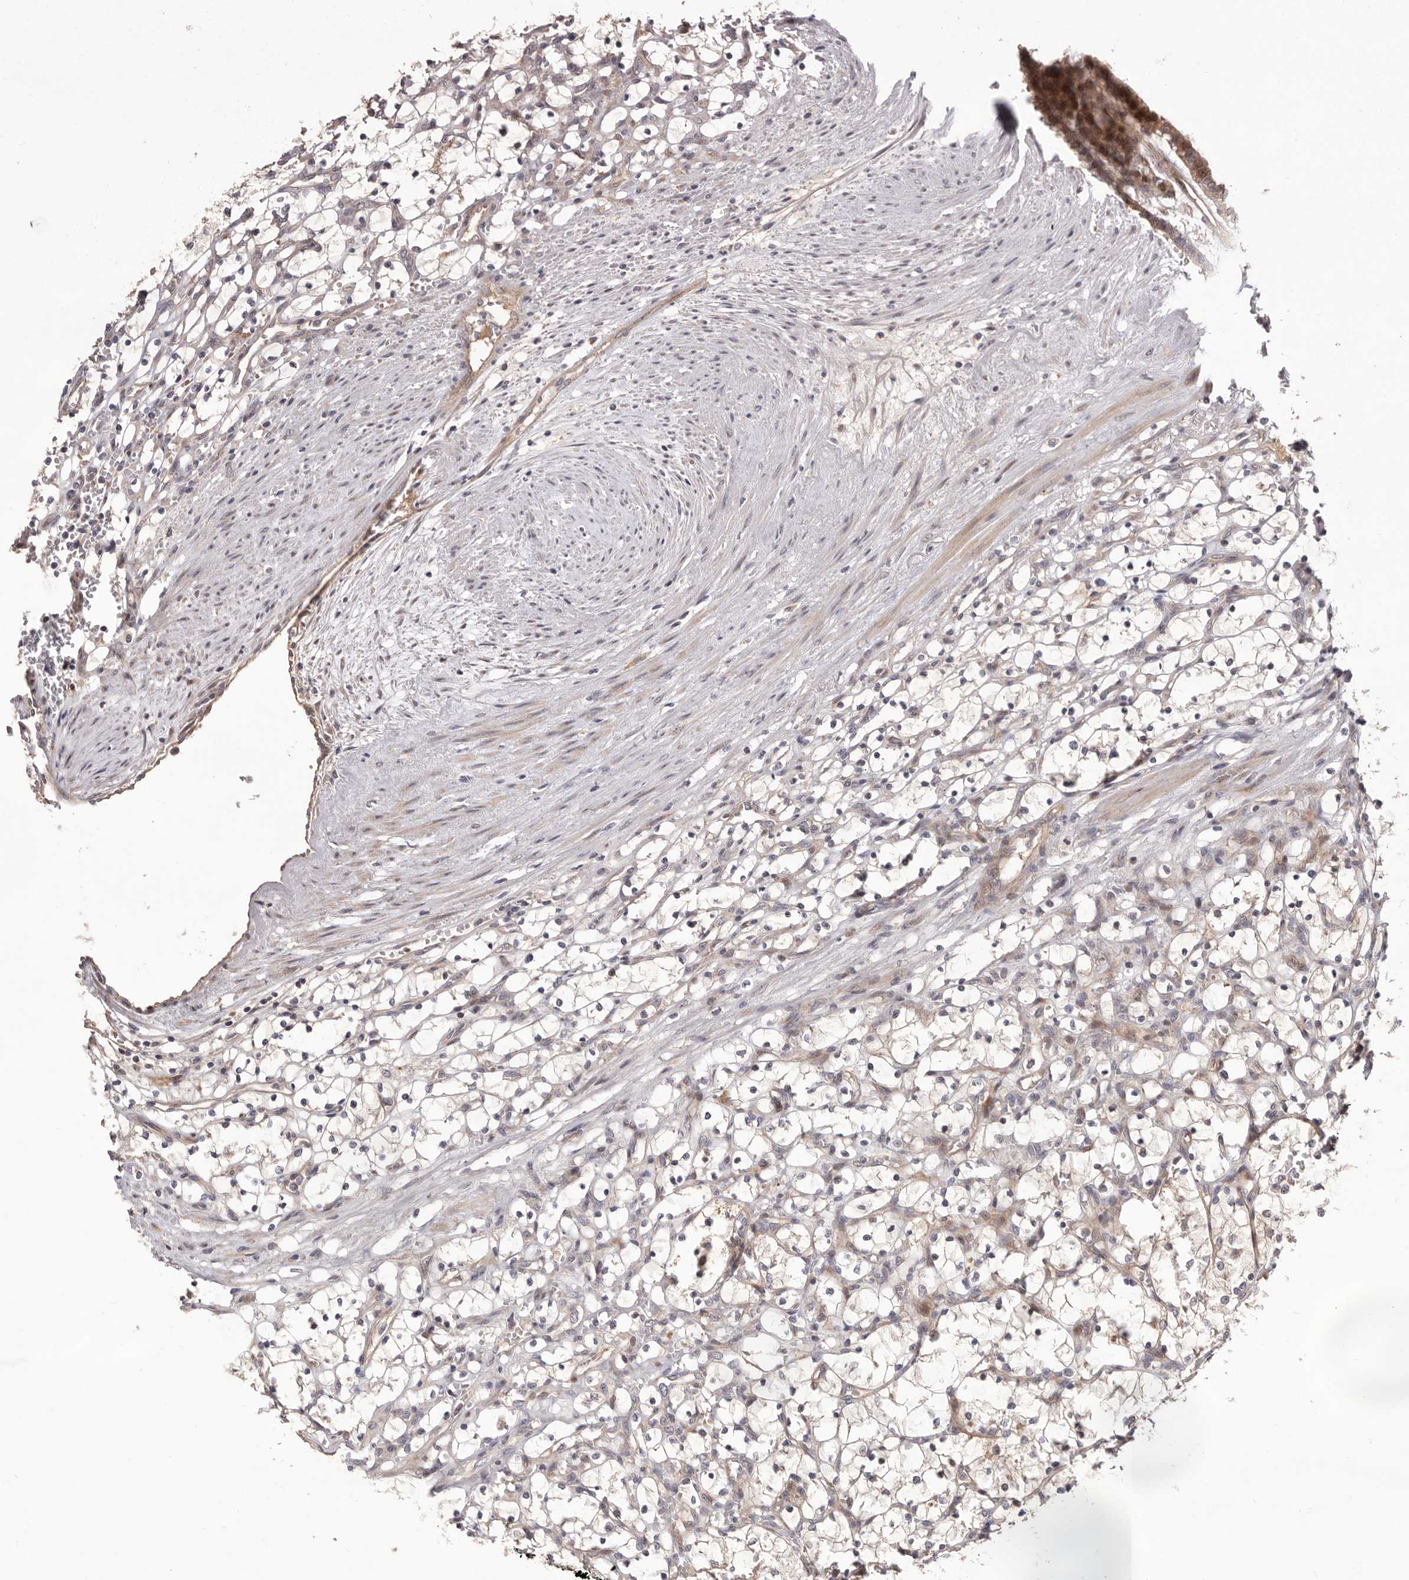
{"staining": {"intensity": "weak", "quantity": ">75%", "location": "cytoplasmic/membranous"}, "tissue": "renal cancer", "cell_type": "Tumor cells", "image_type": "cancer", "snomed": [{"axis": "morphology", "description": "Adenocarcinoma, NOS"}, {"axis": "topography", "description": "Kidney"}], "caption": "There is low levels of weak cytoplasmic/membranous staining in tumor cells of renal cancer (adenocarcinoma), as demonstrated by immunohistochemical staining (brown color).", "gene": "DOP1A", "patient": {"sex": "female", "age": 69}}